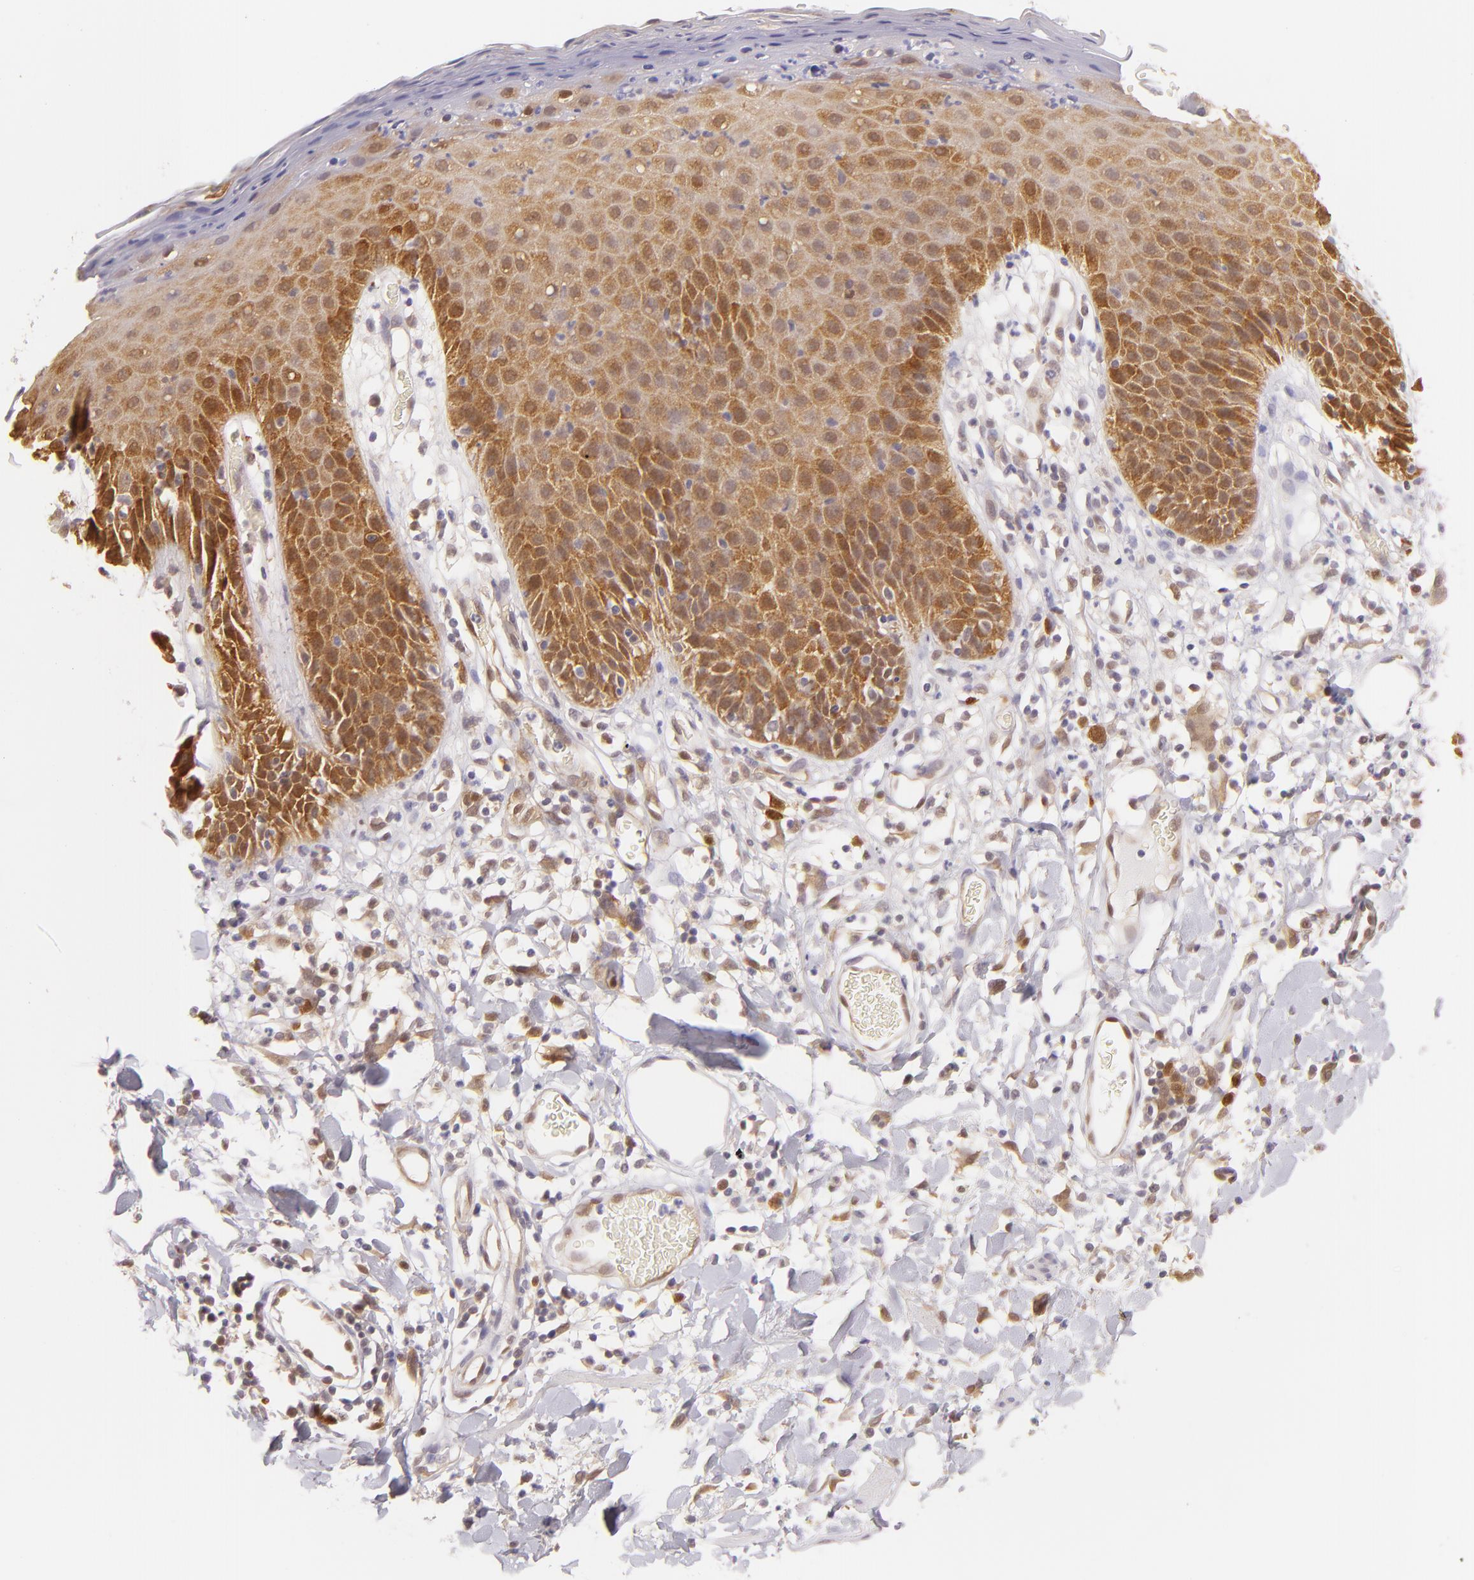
{"staining": {"intensity": "strong", "quantity": ">75%", "location": "cytoplasmic/membranous,nuclear"}, "tissue": "skin", "cell_type": "Epidermal cells", "image_type": "normal", "snomed": [{"axis": "morphology", "description": "Normal tissue, NOS"}, {"axis": "topography", "description": "Vulva"}, {"axis": "topography", "description": "Peripheral nerve tissue"}], "caption": "Immunohistochemistry of benign human skin reveals high levels of strong cytoplasmic/membranous,nuclear staining in approximately >75% of epidermal cells. (DAB (3,3'-diaminobenzidine) IHC, brown staining for protein, blue staining for nuclei).", "gene": "HSPH1", "patient": {"sex": "female", "age": 68}}